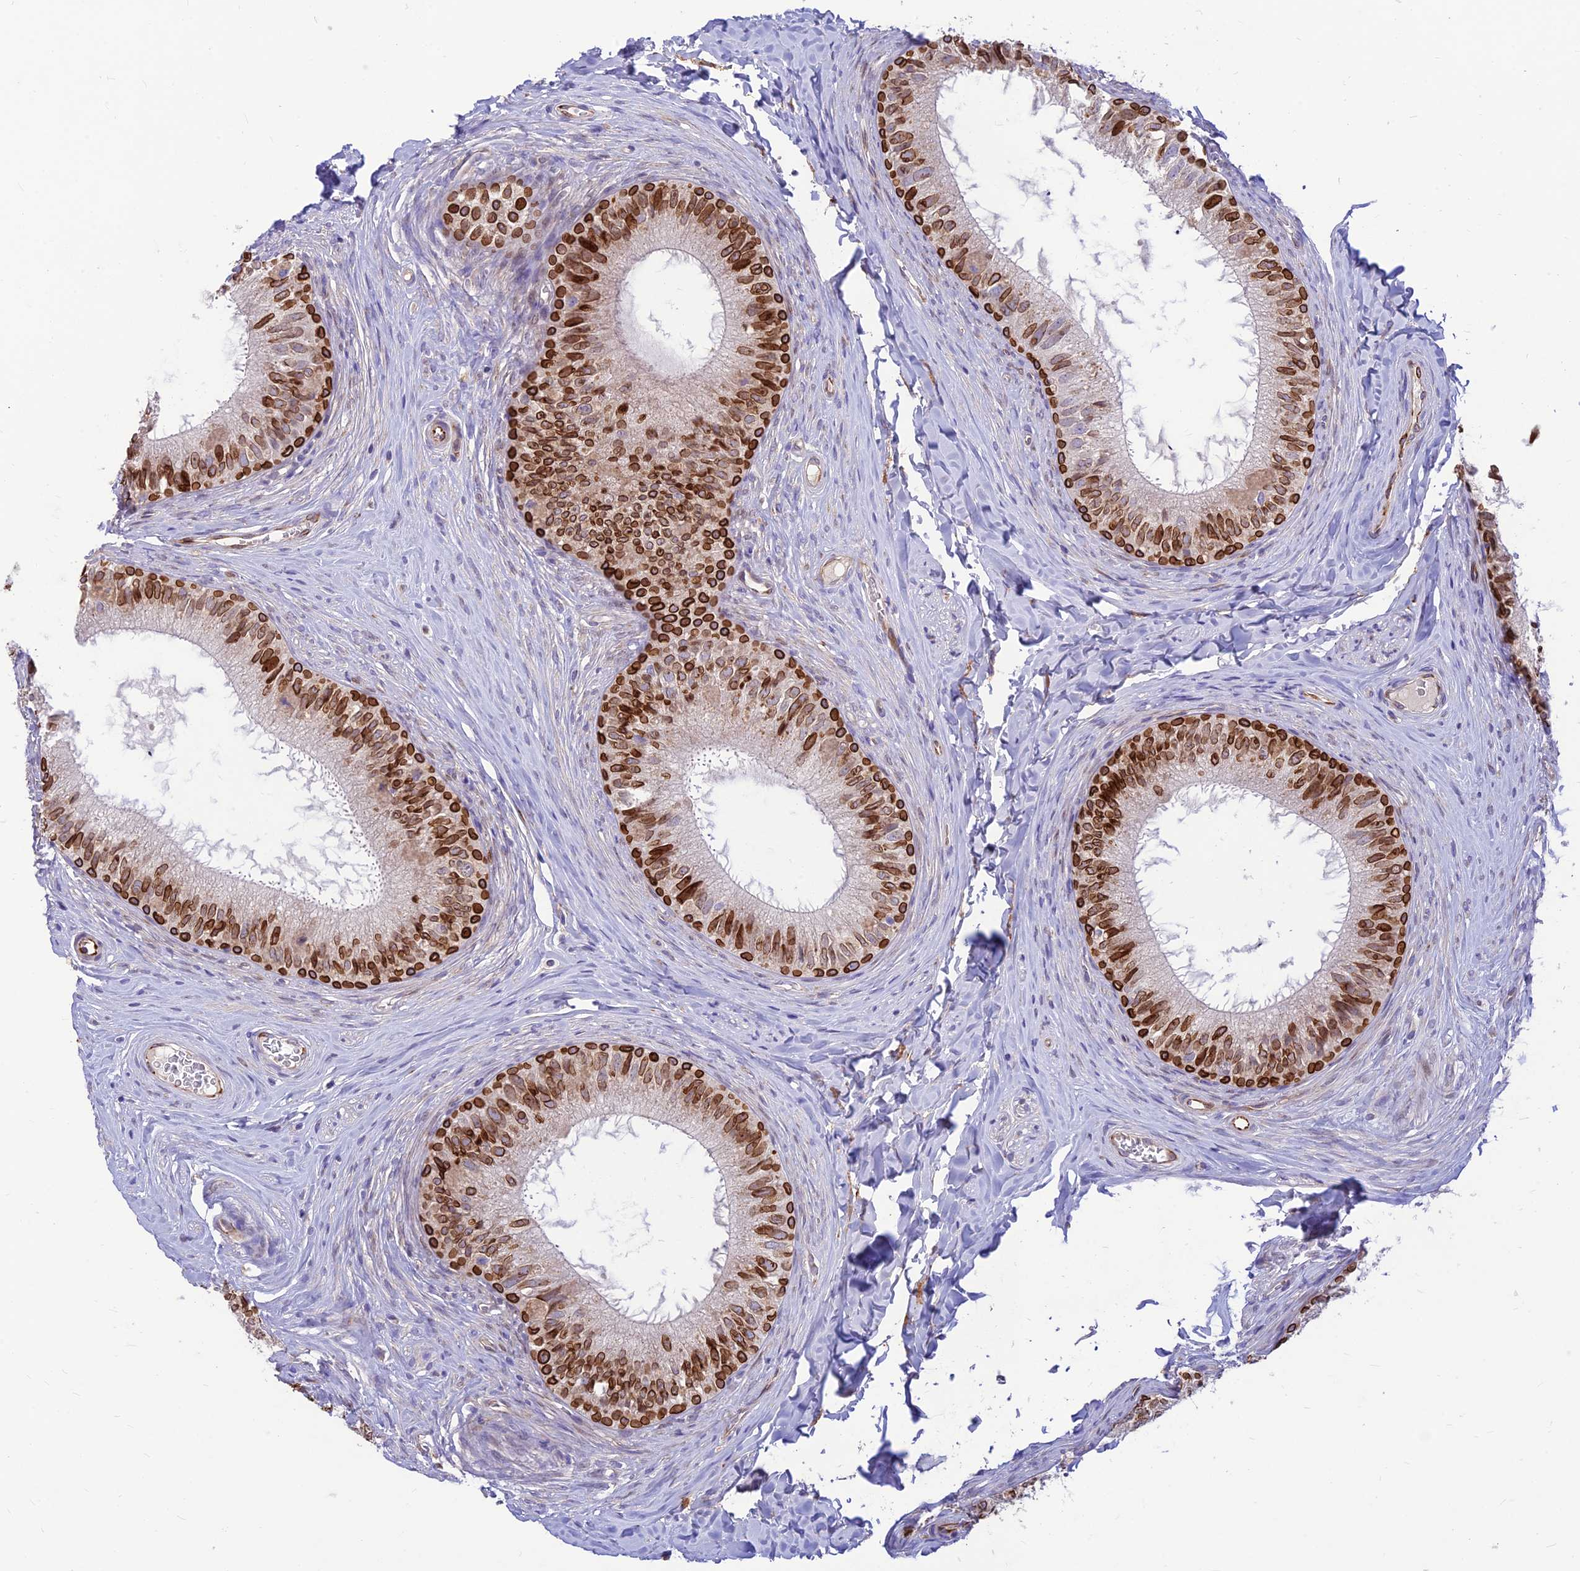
{"staining": {"intensity": "strong", "quantity": ">75%", "location": "cytoplasmic/membranous,nuclear"}, "tissue": "epididymis", "cell_type": "Glandular cells", "image_type": "normal", "snomed": [{"axis": "morphology", "description": "Normal tissue, NOS"}, {"axis": "topography", "description": "Epididymis"}], "caption": "Human epididymis stained with a brown dye displays strong cytoplasmic/membranous,nuclear positive staining in about >75% of glandular cells.", "gene": "ST8SIA5", "patient": {"sex": "male", "age": 34}}